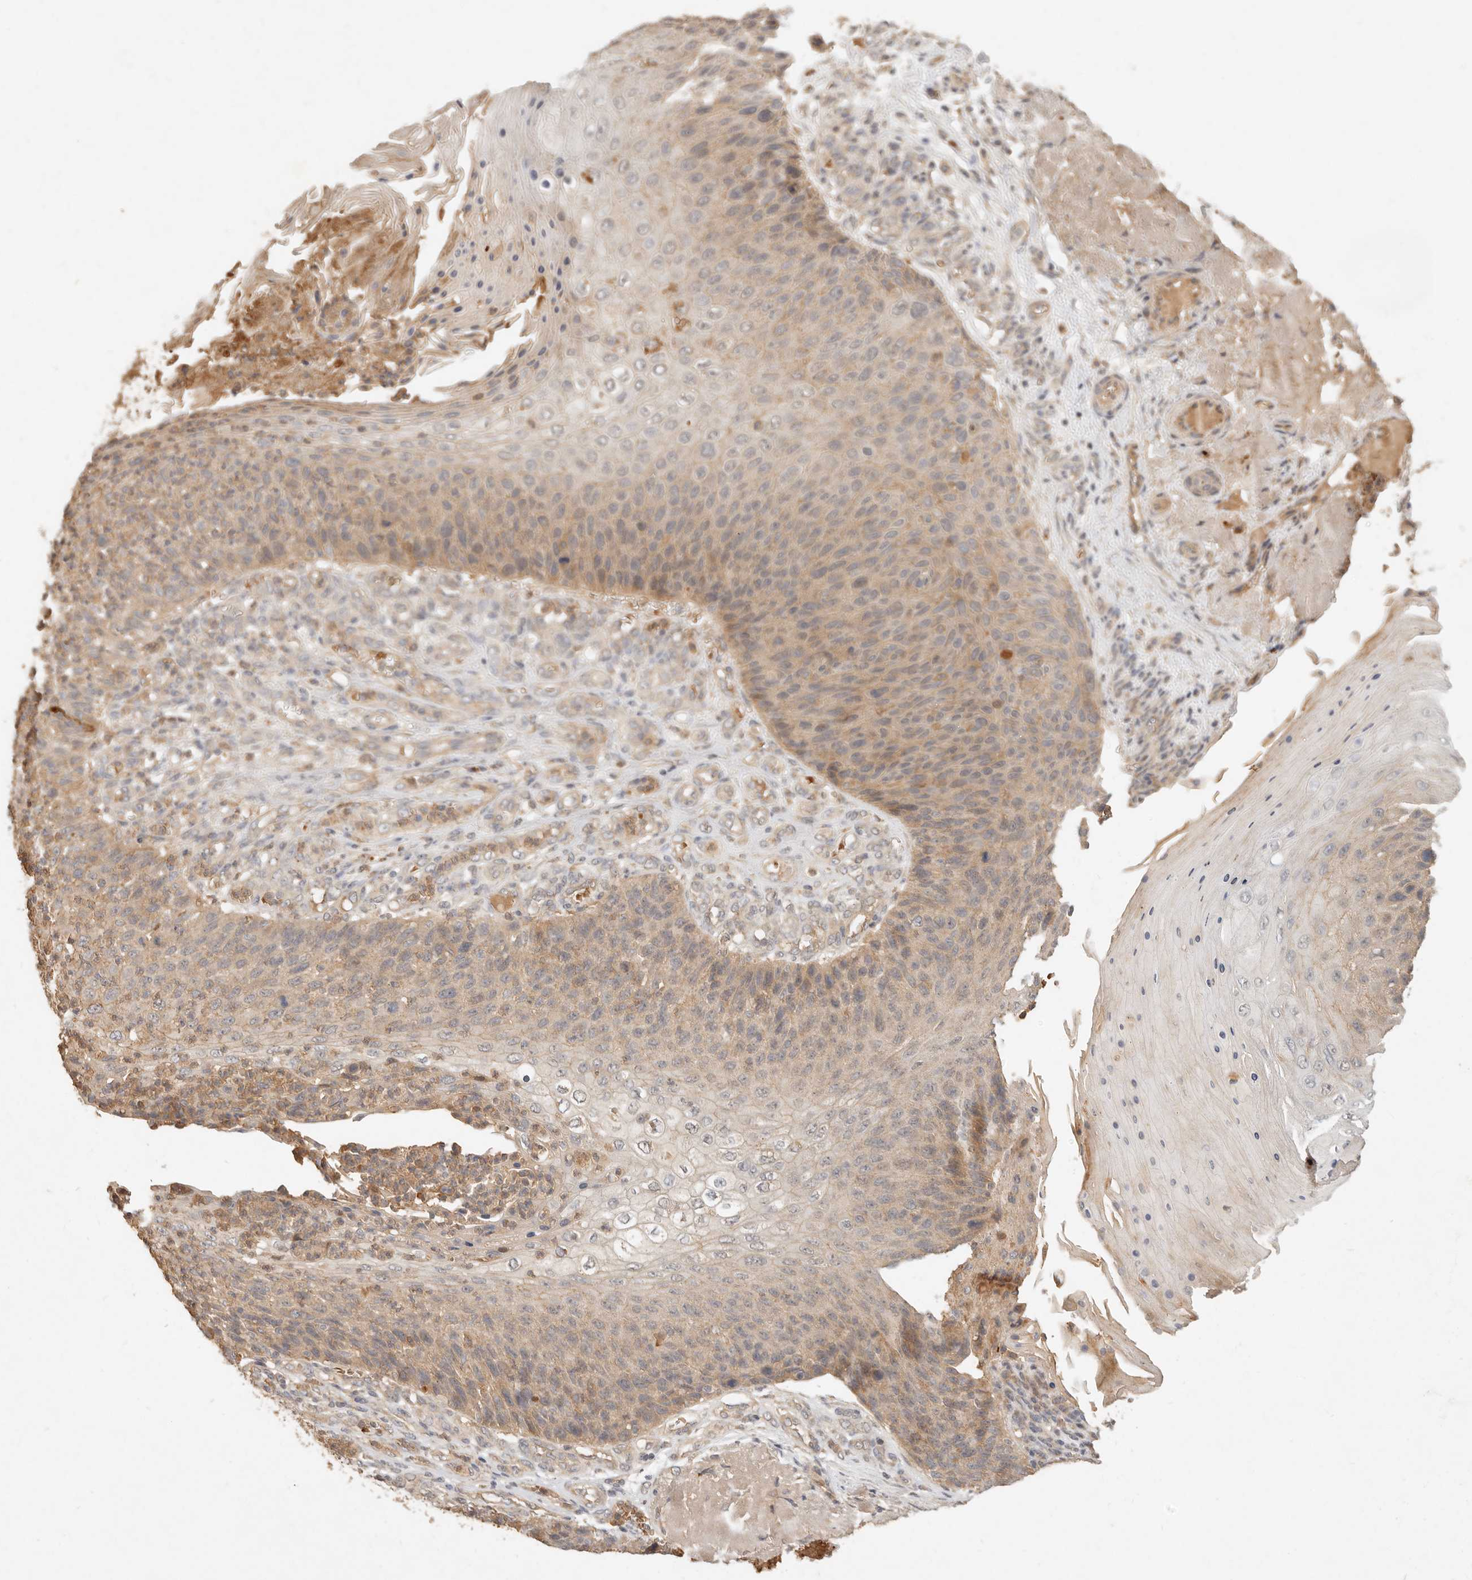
{"staining": {"intensity": "weak", "quantity": "25%-75%", "location": "cytoplasmic/membranous"}, "tissue": "skin cancer", "cell_type": "Tumor cells", "image_type": "cancer", "snomed": [{"axis": "morphology", "description": "Squamous cell carcinoma, NOS"}, {"axis": "topography", "description": "Skin"}], "caption": "Skin cancer was stained to show a protein in brown. There is low levels of weak cytoplasmic/membranous staining in about 25%-75% of tumor cells. The protein is stained brown, and the nuclei are stained in blue (DAB (3,3'-diaminobenzidine) IHC with brightfield microscopy, high magnification).", "gene": "FREM2", "patient": {"sex": "female", "age": 88}}